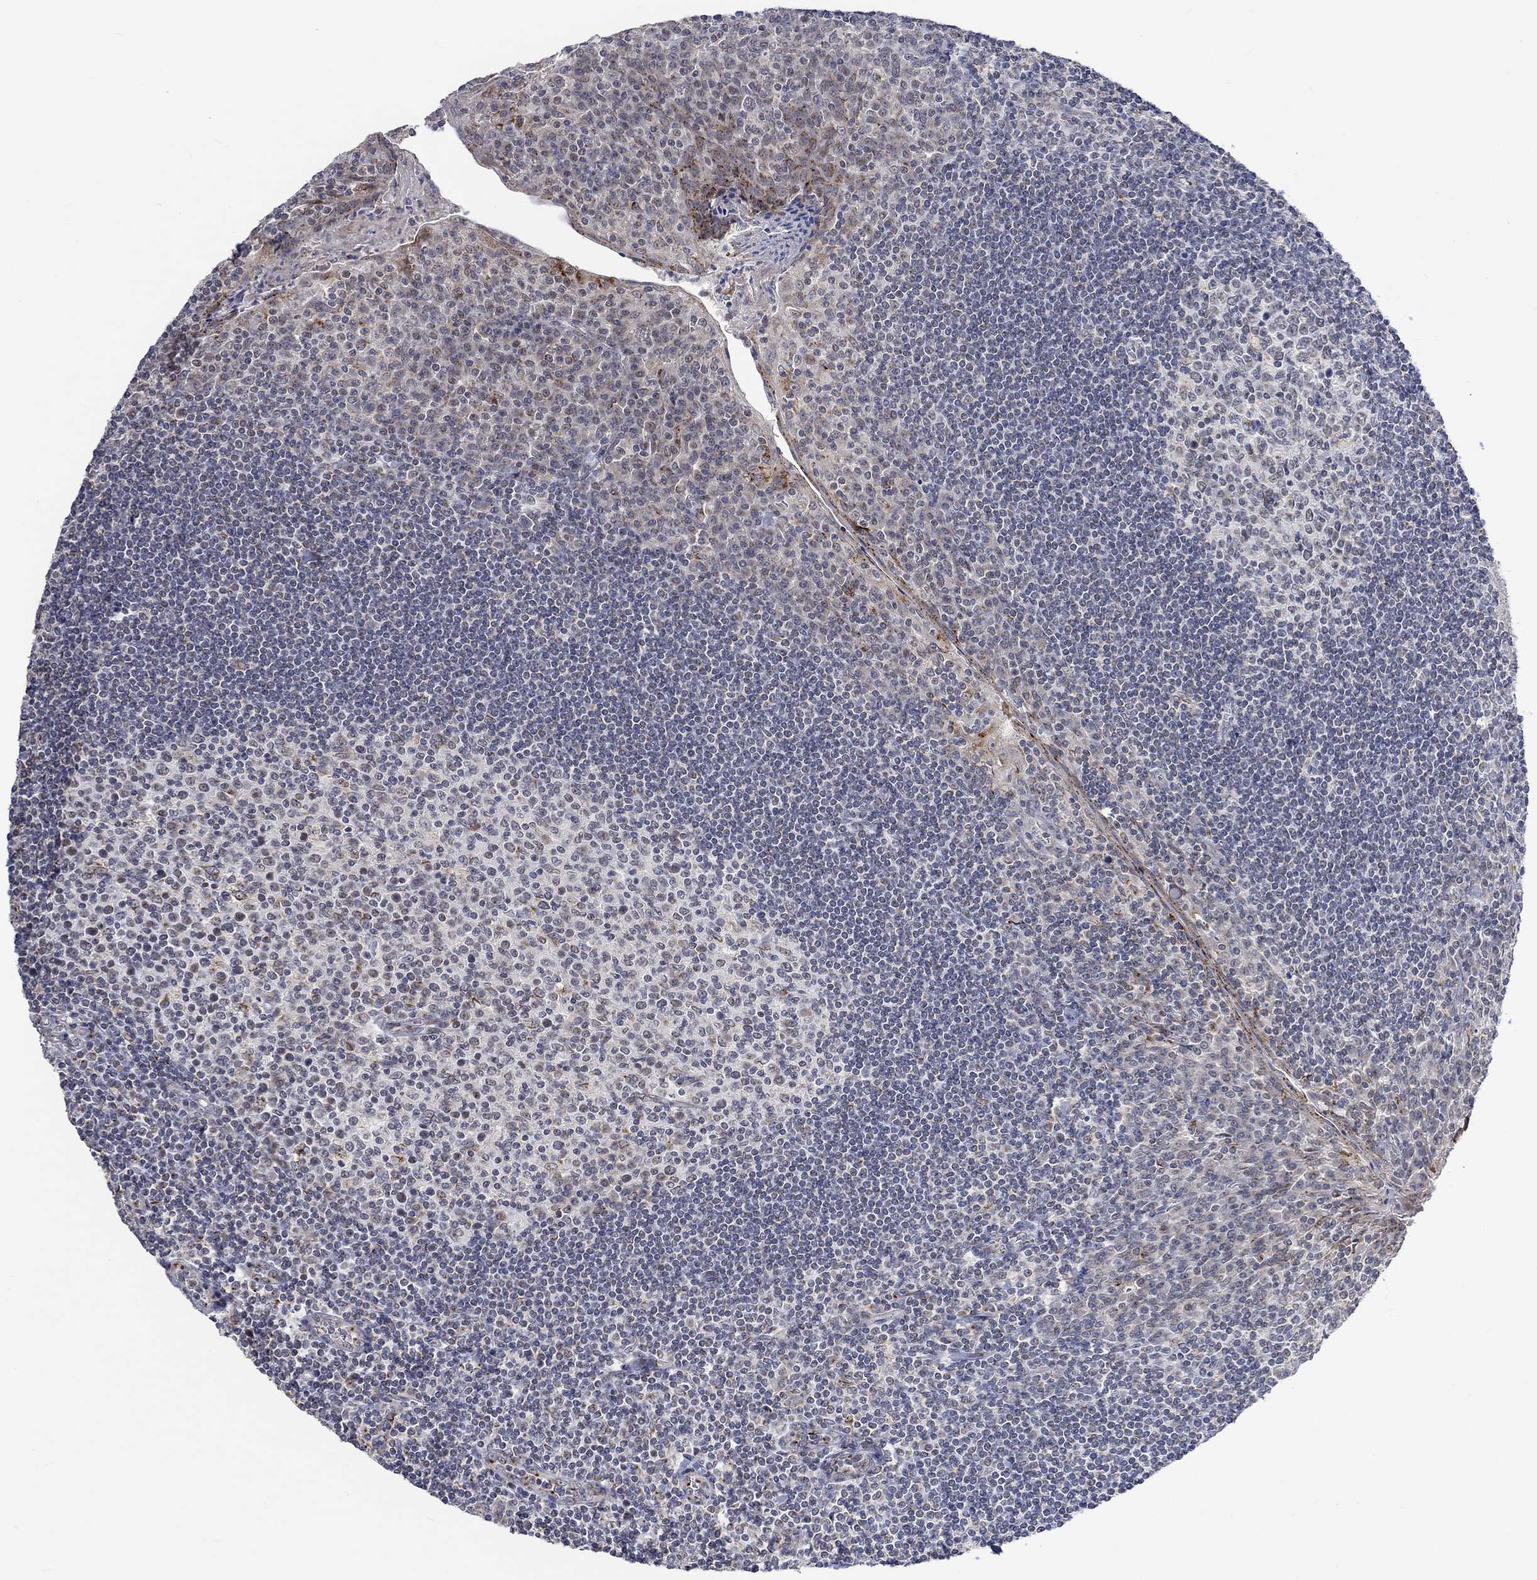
{"staining": {"intensity": "weak", "quantity": "<25%", "location": "cytoplasmic/membranous"}, "tissue": "tonsil", "cell_type": "Germinal center cells", "image_type": "normal", "snomed": [{"axis": "morphology", "description": "Normal tissue, NOS"}, {"axis": "topography", "description": "Tonsil"}], "caption": "A high-resolution image shows immunohistochemistry (IHC) staining of unremarkable tonsil, which reveals no significant staining in germinal center cells. Nuclei are stained in blue.", "gene": "SLC48A1", "patient": {"sex": "female", "age": 12}}